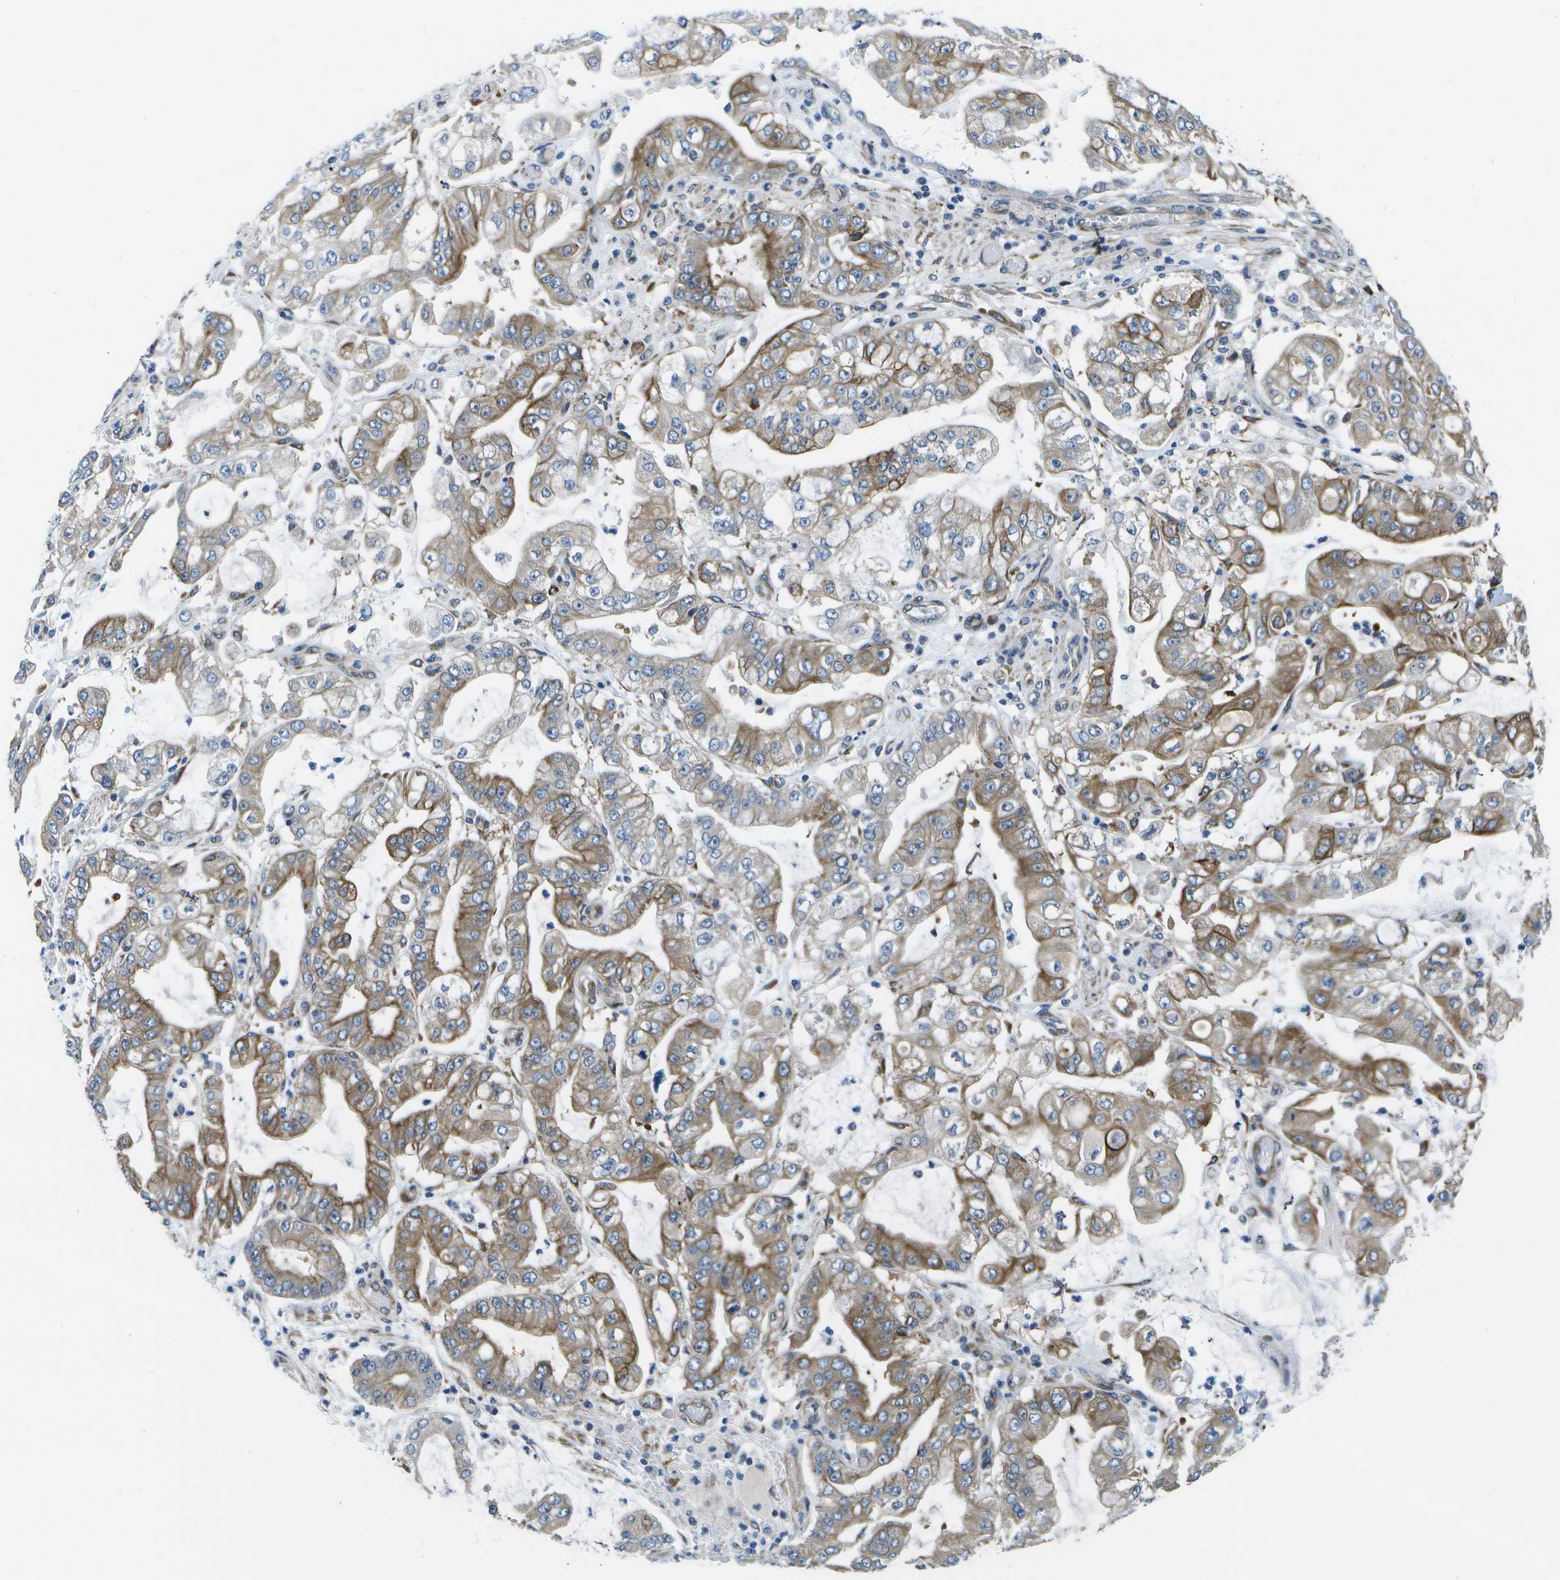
{"staining": {"intensity": "moderate", "quantity": ">75%", "location": "cytoplasmic/membranous"}, "tissue": "stomach cancer", "cell_type": "Tumor cells", "image_type": "cancer", "snomed": [{"axis": "morphology", "description": "Adenocarcinoma, NOS"}, {"axis": "topography", "description": "Stomach"}], "caption": "Brown immunohistochemical staining in human stomach cancer (adenocarcinoma) shows moderate cytoplasmic/membranous expression in about >75% of tumor cells.", "gene": "P3H1", "patient": {"sex": "male", "age": 76}}